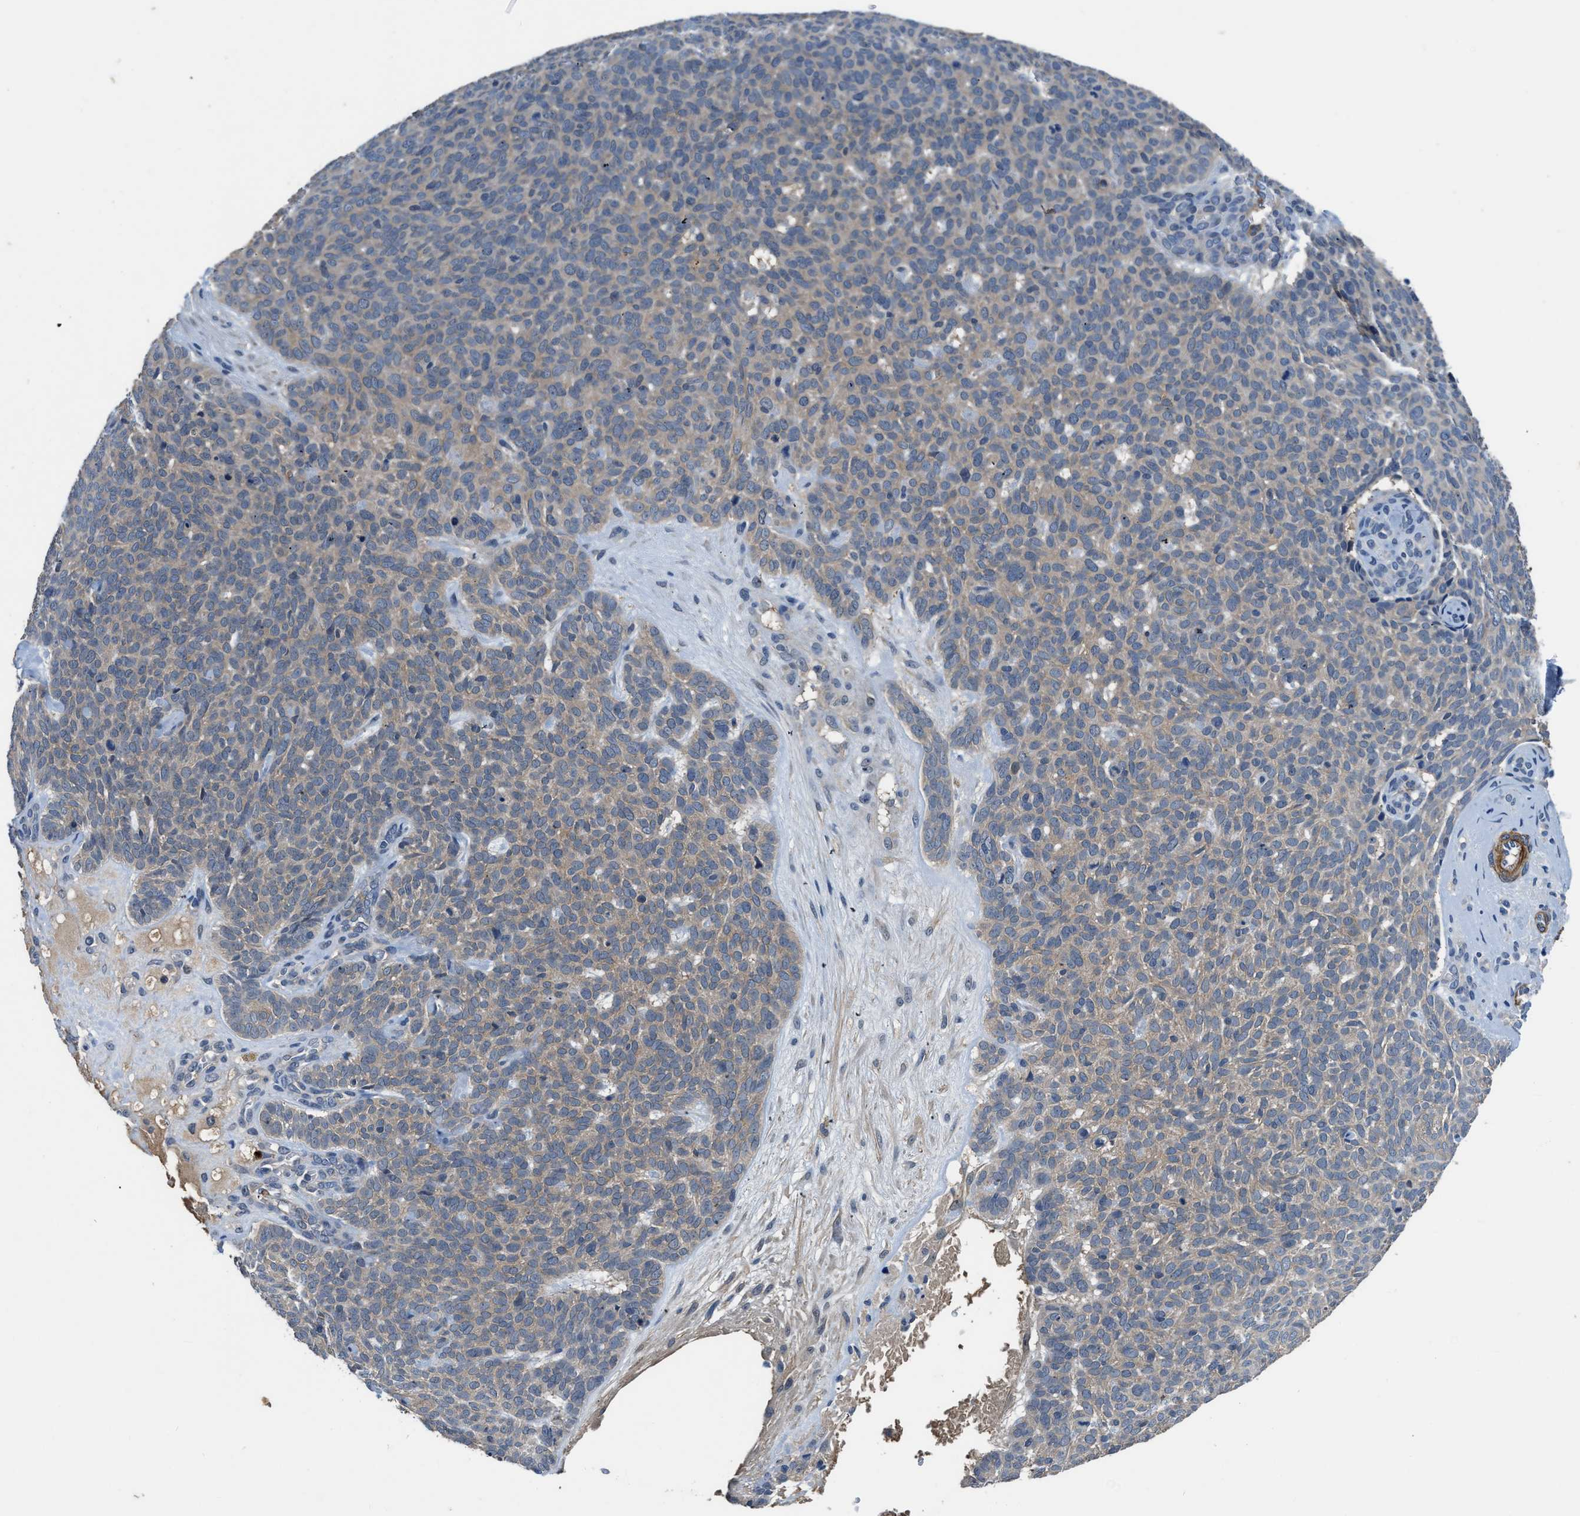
{"staining": {"intensity": "weak", "quantity": ">75%", "location": "cytoplasmic/membranous"}, "tissue": "skin cancer", "cell_type": "Tumor cells", "image_type": "cancer", "snomed": [{"axis": "morphology", "description": "Basal cell carcinoma"}, {"axis": "topography", "description": "Skin"}], "caption": "Immunohistochemical staining of human basal cell carcinoma (skin) reveals low levels of weak cytoplasmic/membranous expression in about >75% of tumor cells. (DAB IHC with brightfield microscopy, high magnification).", "gene": "LANCL2", "patient": {"sex": "male", "age": 61}}